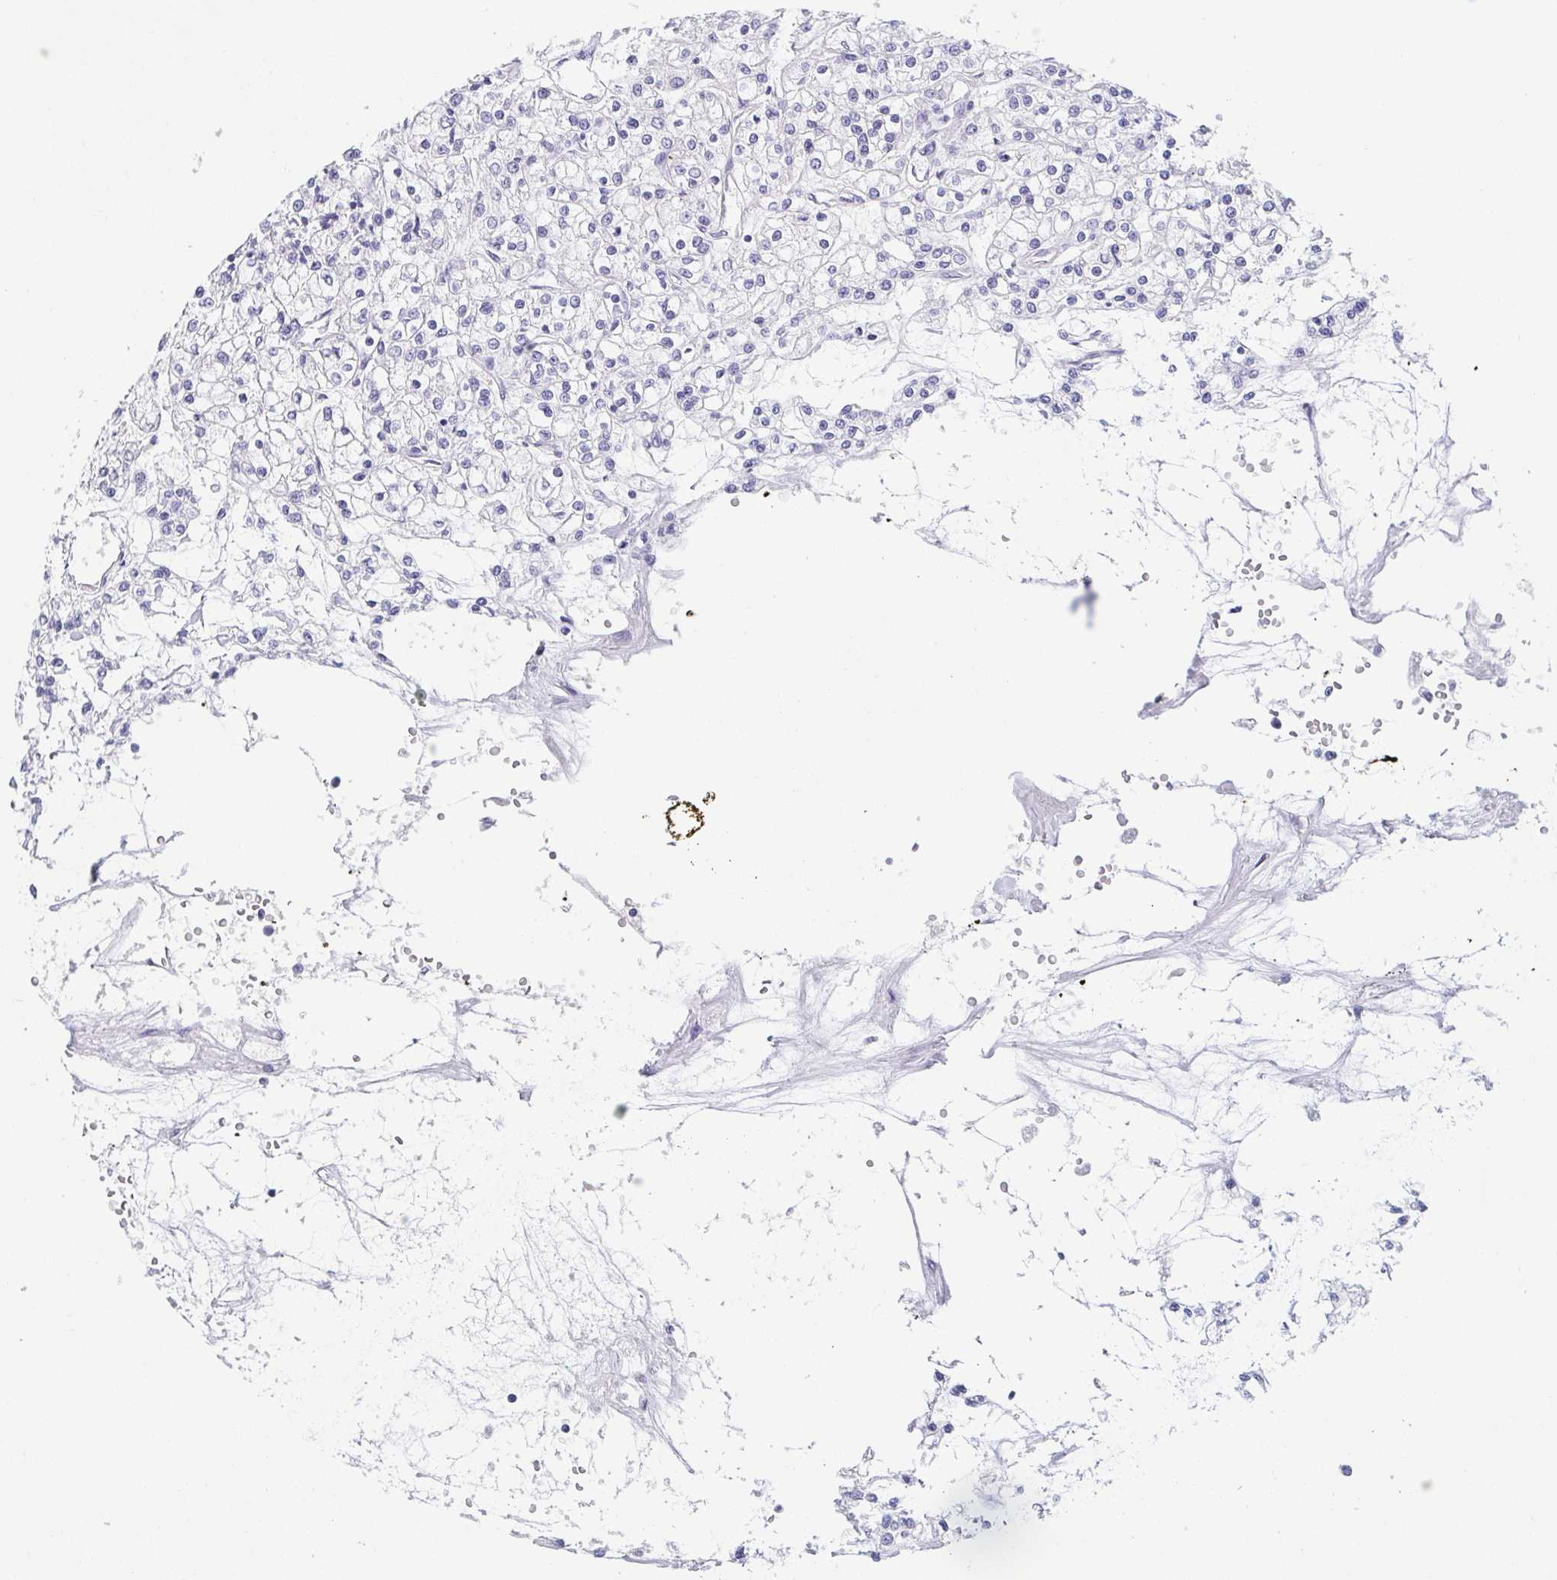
{"staining": {"intensity": "negative", "quantity": "none", "location": "none"}, "tissue": "renal cancer", "cell_type": "Tumor cells", "image_type": "cancer", "snomed": [{"axis": "morphology", "description": "Adenocarcinoma, NOS"}, {"axis": "topography", "description": "Kidney"}], "caption": "A high-resolution image shows immunohistochemistry (IHC) staining of adenocarcinoma (renal), which exhibits no significant expression in tumor cells.", "gene": "REG4", "patient": {"sex": "female", "age": 59}}